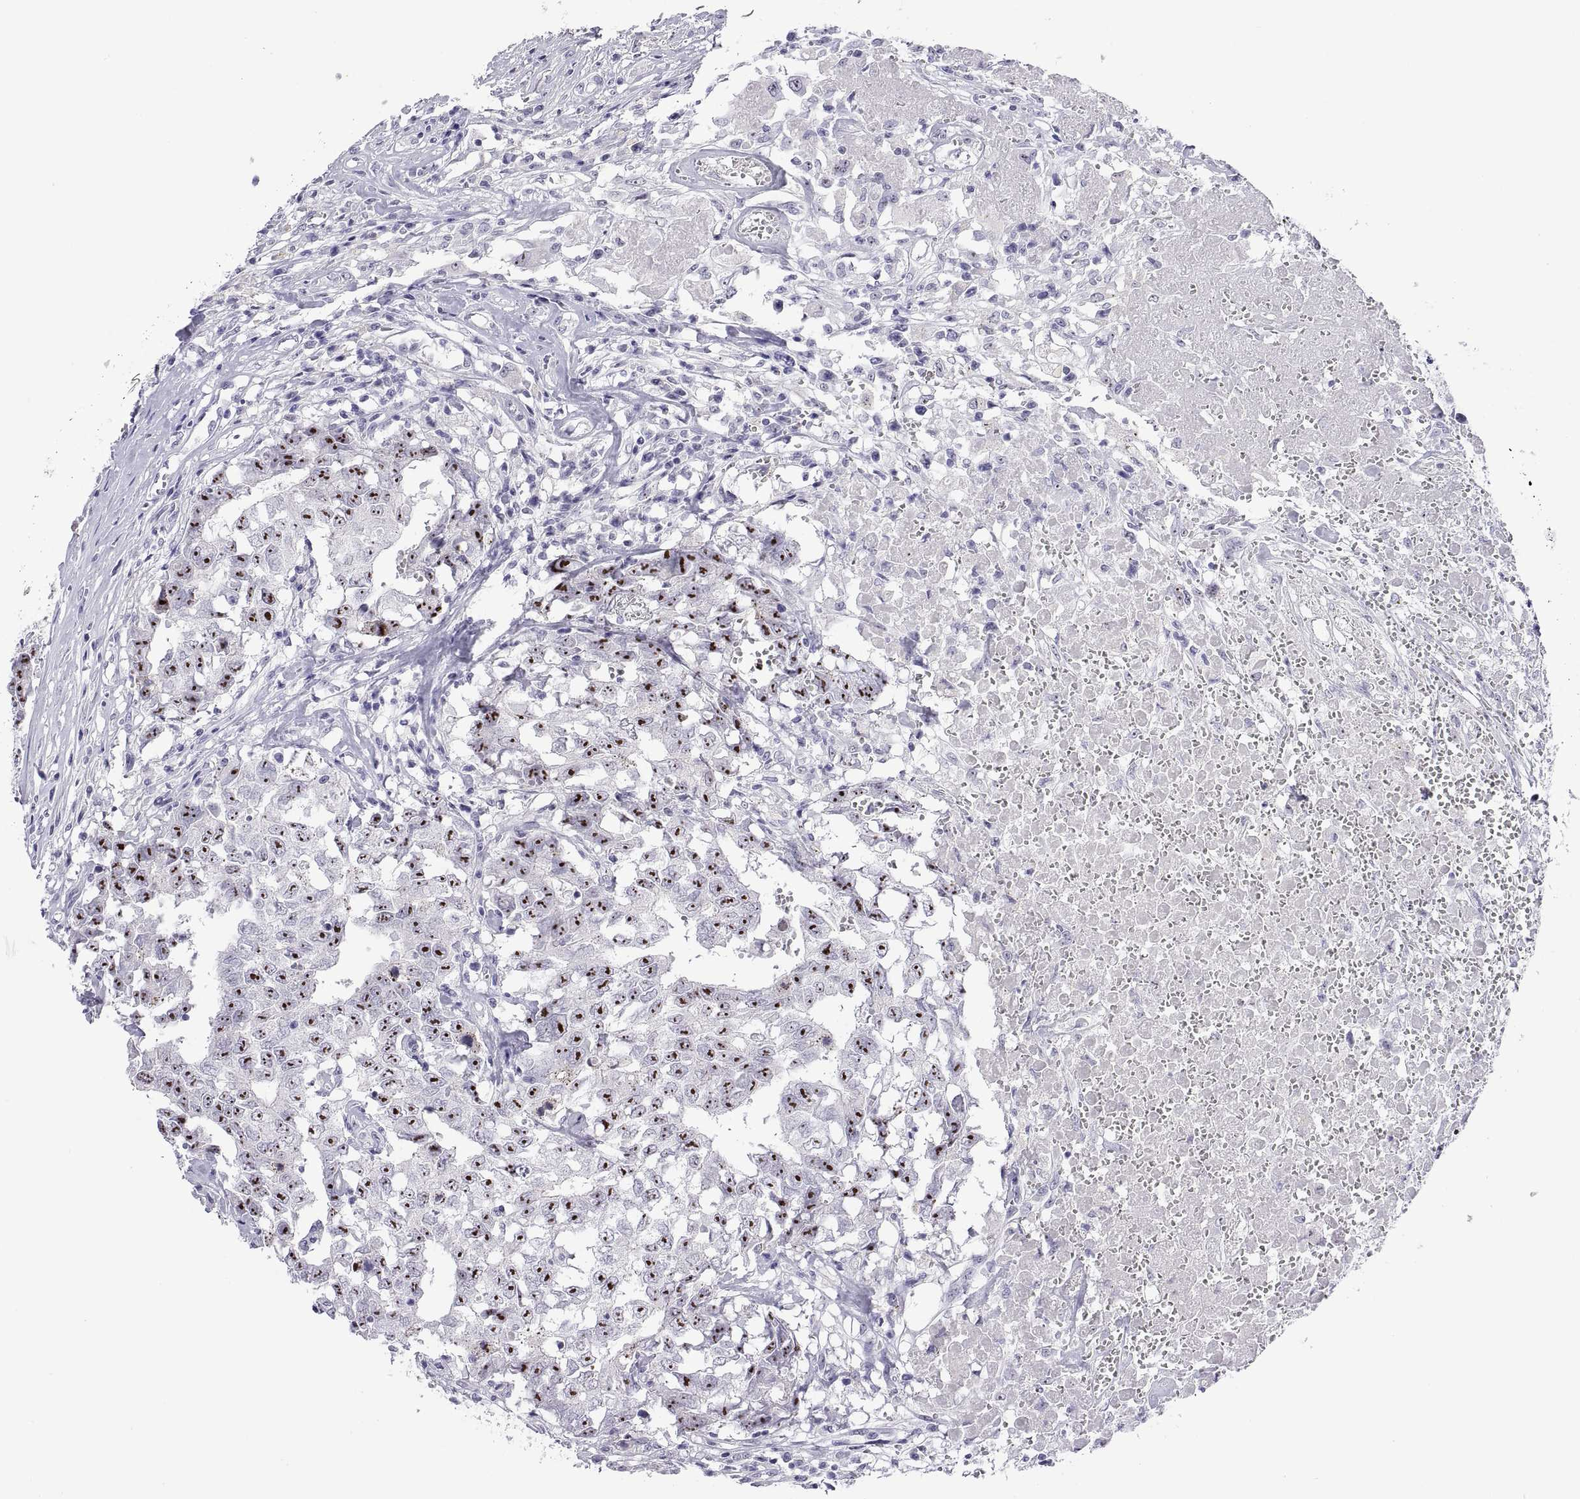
{"staining": {"intensity": "strong", "quantity": ">75%", "location": "nuclear"}, "tissue": "testis cancer", "cell_type": "Tumor cells", "image_type": "cancer", "snomed": [{"axis": "morphology", "description": "Carcinoma, Embryonal, NOS"}, {"axis": "topography", "description": "Testis"}], "caption": "Embryonal carcinoma (testis) was stained to show a protein in brown. There is high levels of strong nuclear staining in approximately >75% of tumor cells.", "gene": "VSX2", "patient": {"sex": "male", "age": 36}}